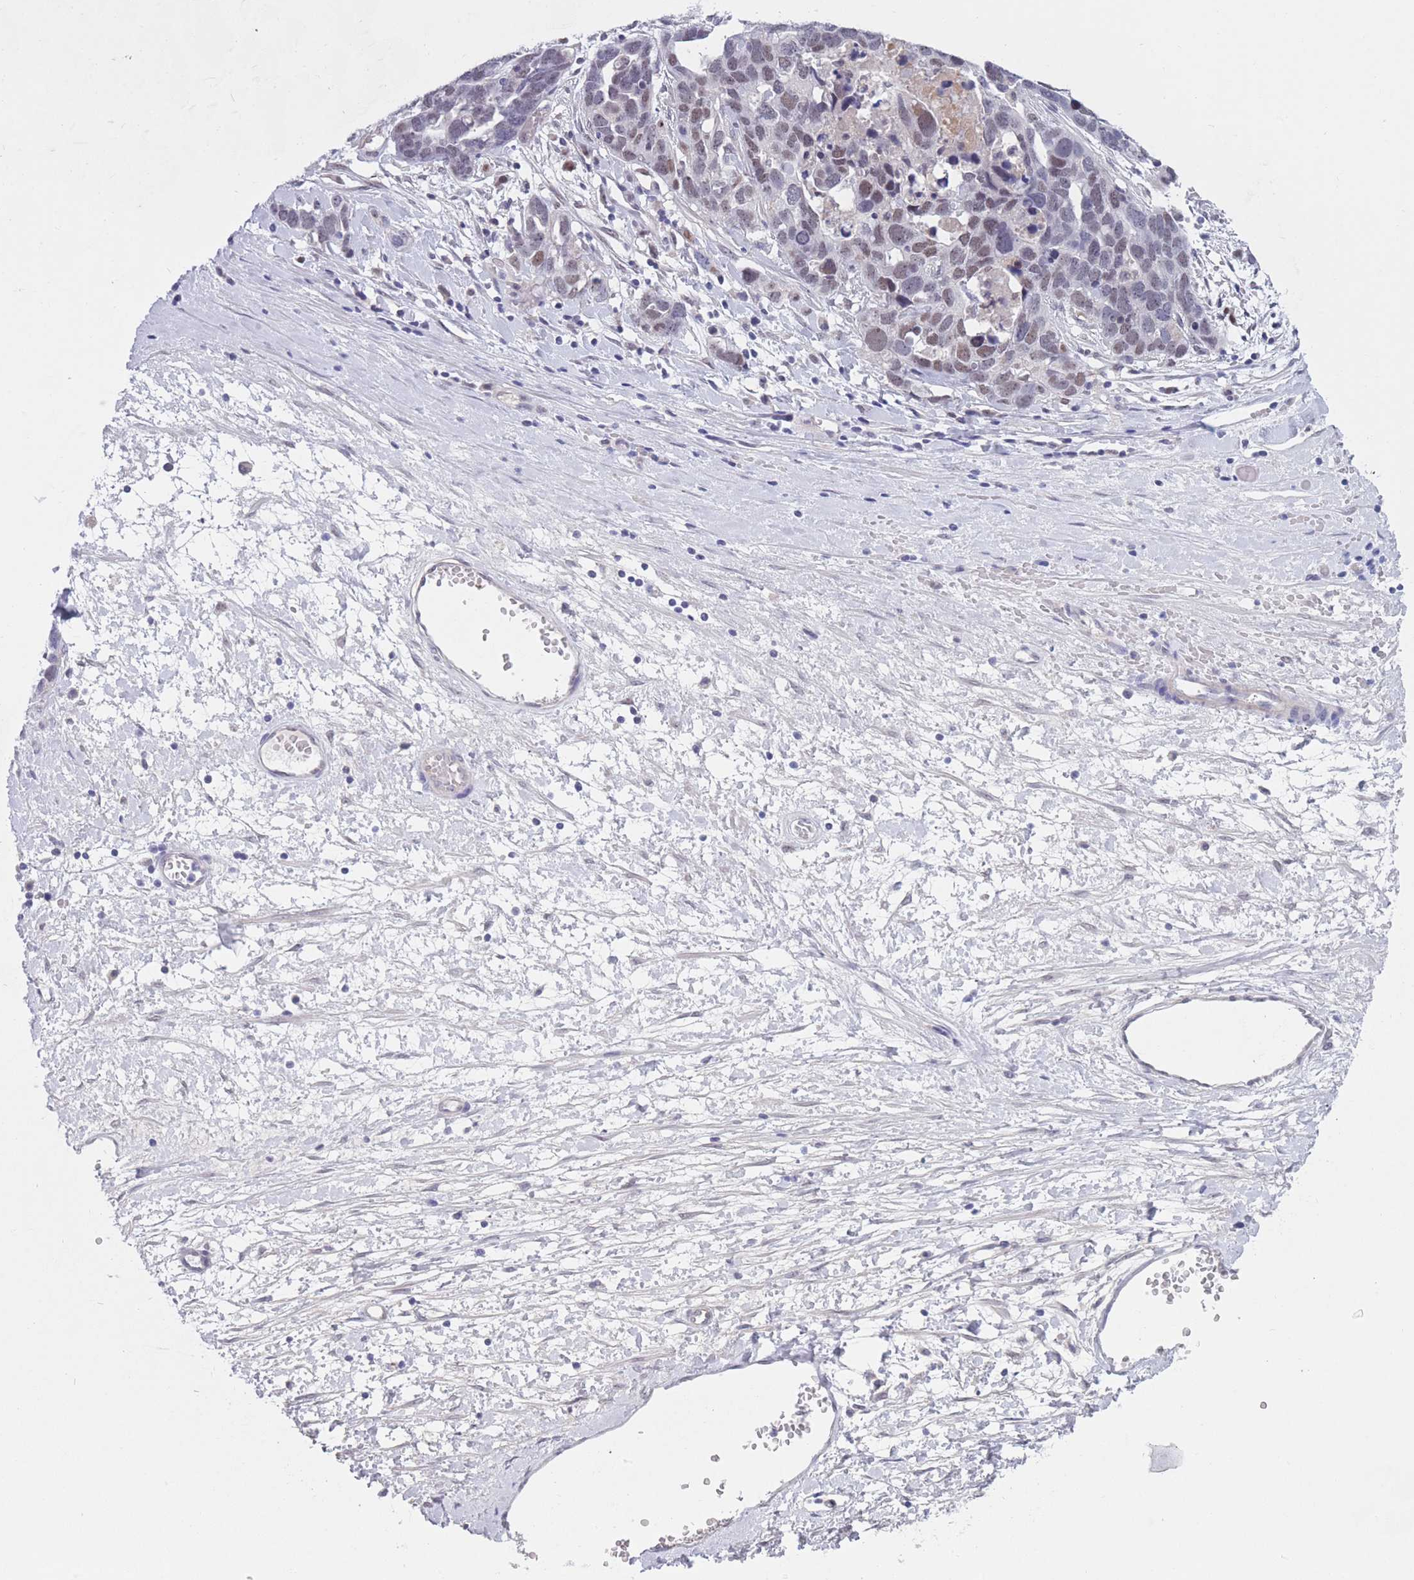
{"staining": {"intensity": "moderate", "quantity": "<25%", "location": "nuclear"}, "tissue": "ovarian cancer", "cell_type": "Tumor cells", "image_type": "cancer", "snomed": [{"axis": "morphology", "description": "Cystadenocarcinoma, serous, NOS"}, {"axis": "topography", "description": "Ovary"}], "caption": "IHC of human ovarian cancer demonstrates low levels of moderate nuclear positivity in approximately <25% of tumor cells.", "gene": "BOP1", "patient": {"sex": "female", "age": 54}}